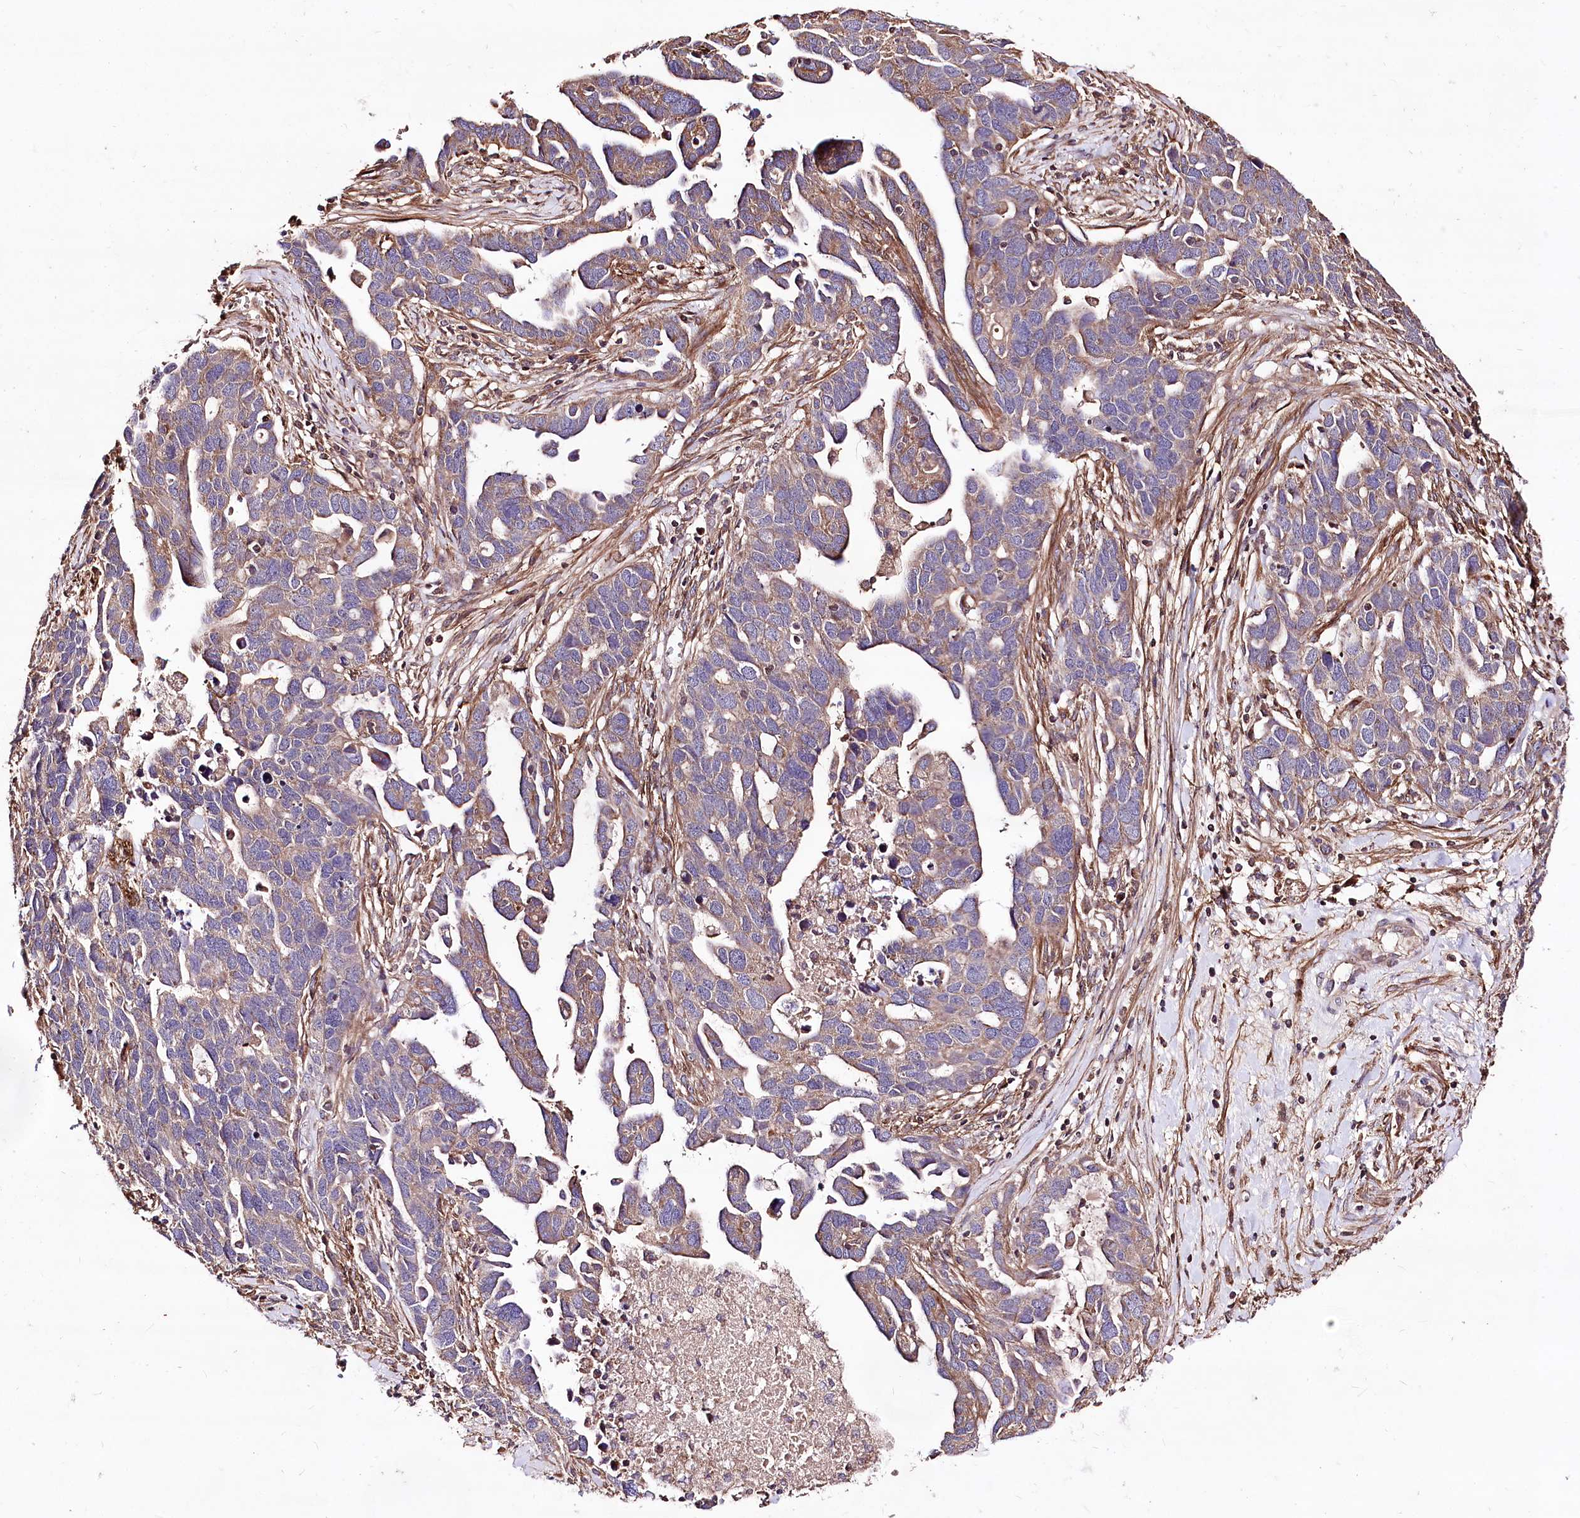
{"staining": {"intensity": "weak", "quantity": "25%-75%", "location": "cytoplasmic/membranous"}, "tissue": "ovarian cancer", "cell_type": "Tumor cells", "image_type": "cancer", "snomed": [{"axis": "morphology", "description": "Cystadenocarcinoma, serous, NOS"}, {"axis": "topography", "description": "Ovary"}], "caption": "An immunohistochemistry (IHC) histopathology image of neoplastic tissue is shown. Protein staining in brown labels weak cytoplasmic/membranous positivity in serous cystadenocarcinoma (ovarian) within tumor cells.", "gene": "WWC1", "patient": {"sex": "female", "age": 54}}